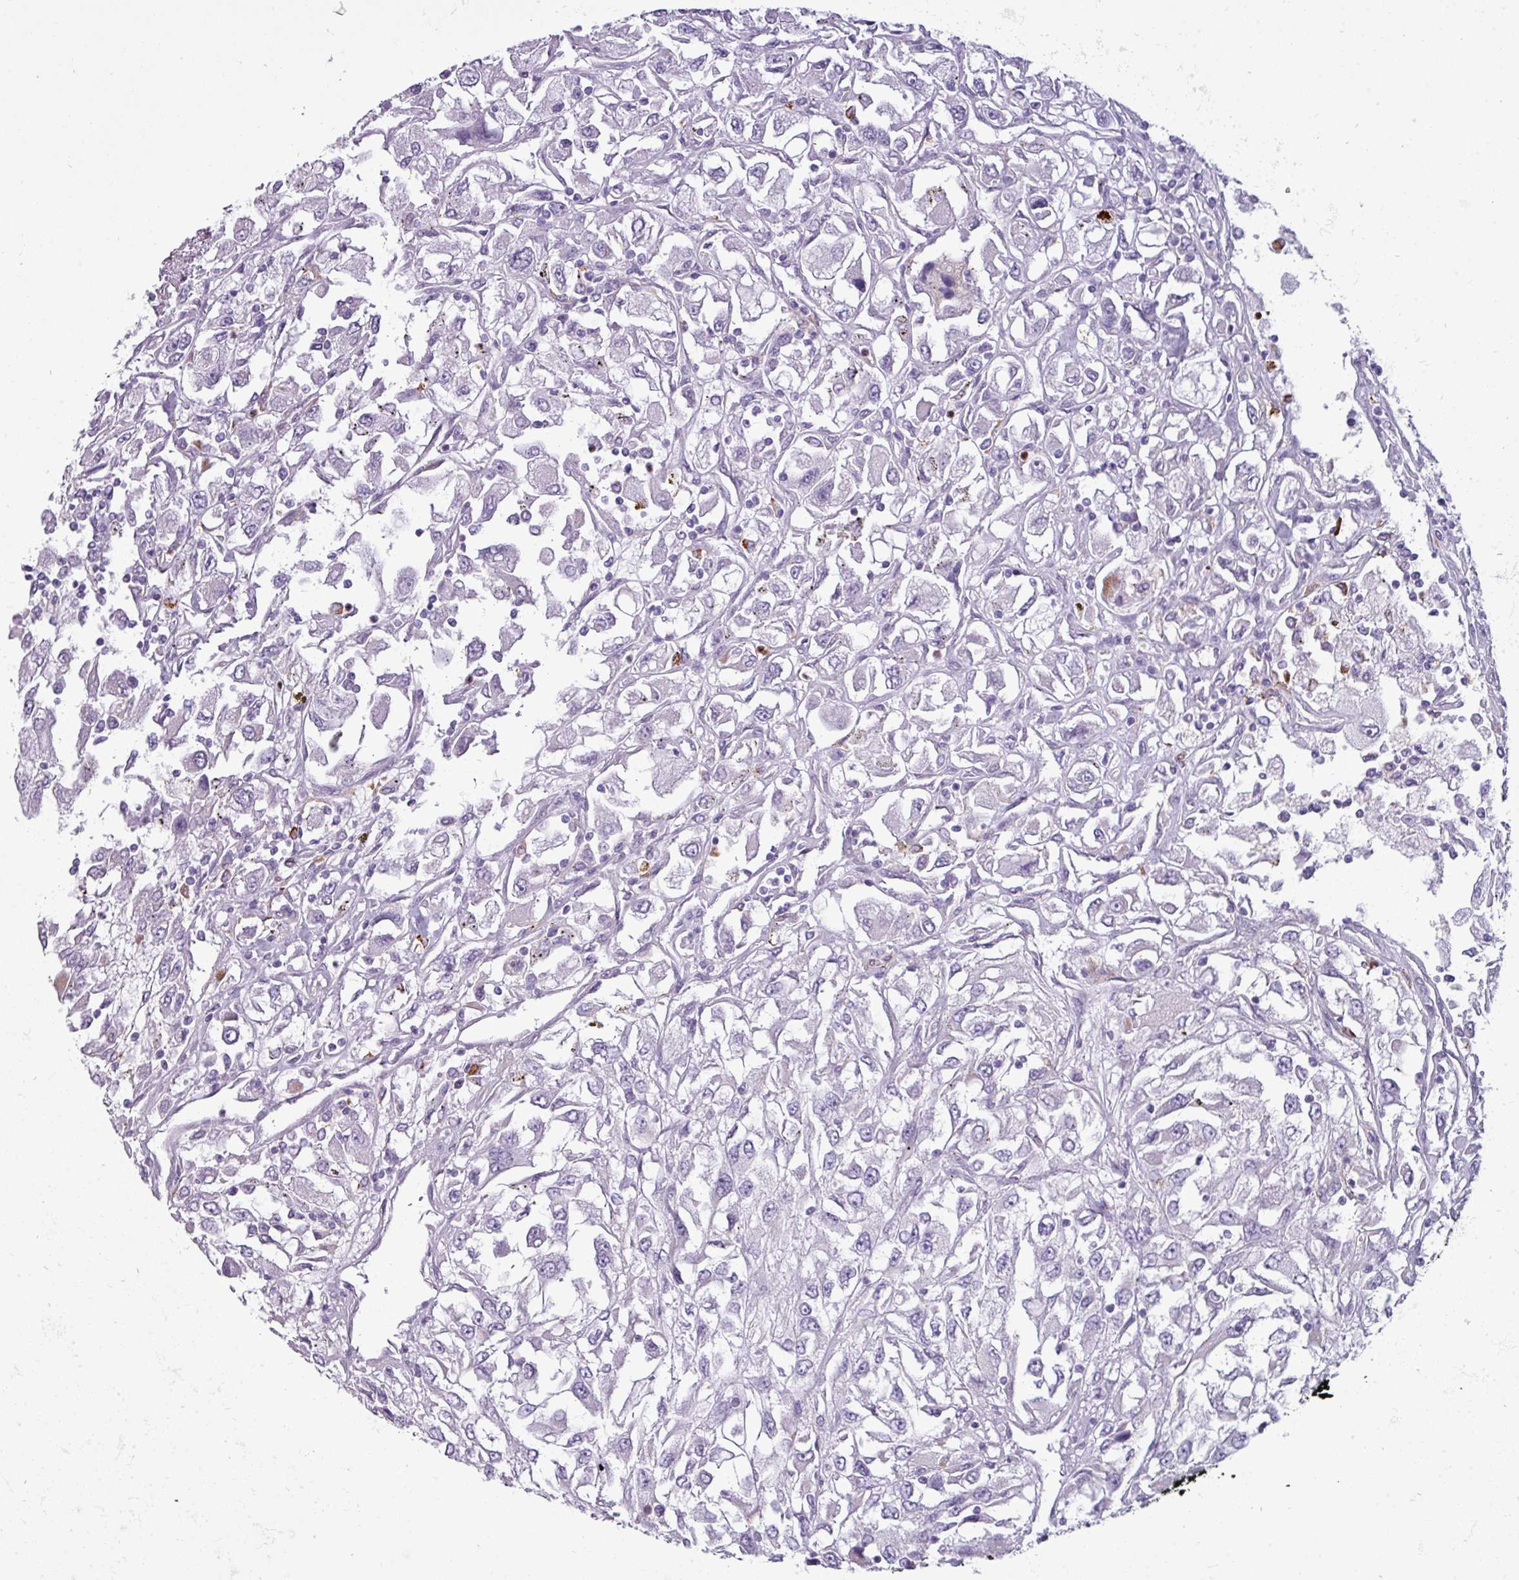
{"staining": {"intensity": "negative", "quantity": "none", "location": "none"}, "tissue": "renal cancer", "cell_type": "Tumor cells", "image_type": "cancer", "snomed": [{"axis": "morphology", "description": "Adenocarcinoma, NOS"}, {"axis": "topography", "description": "Kidney"}], "caption": "Renal cancer (adenocarcinoma) was stained to show a protein in brown. There is no significant expression in tumor cells. (DAB immunohistochemistry (IHC) visualized using brightfield microscopy, high magnification).", "gene": "TRIM39", "patient": {"sex": "female", "age": 52}}